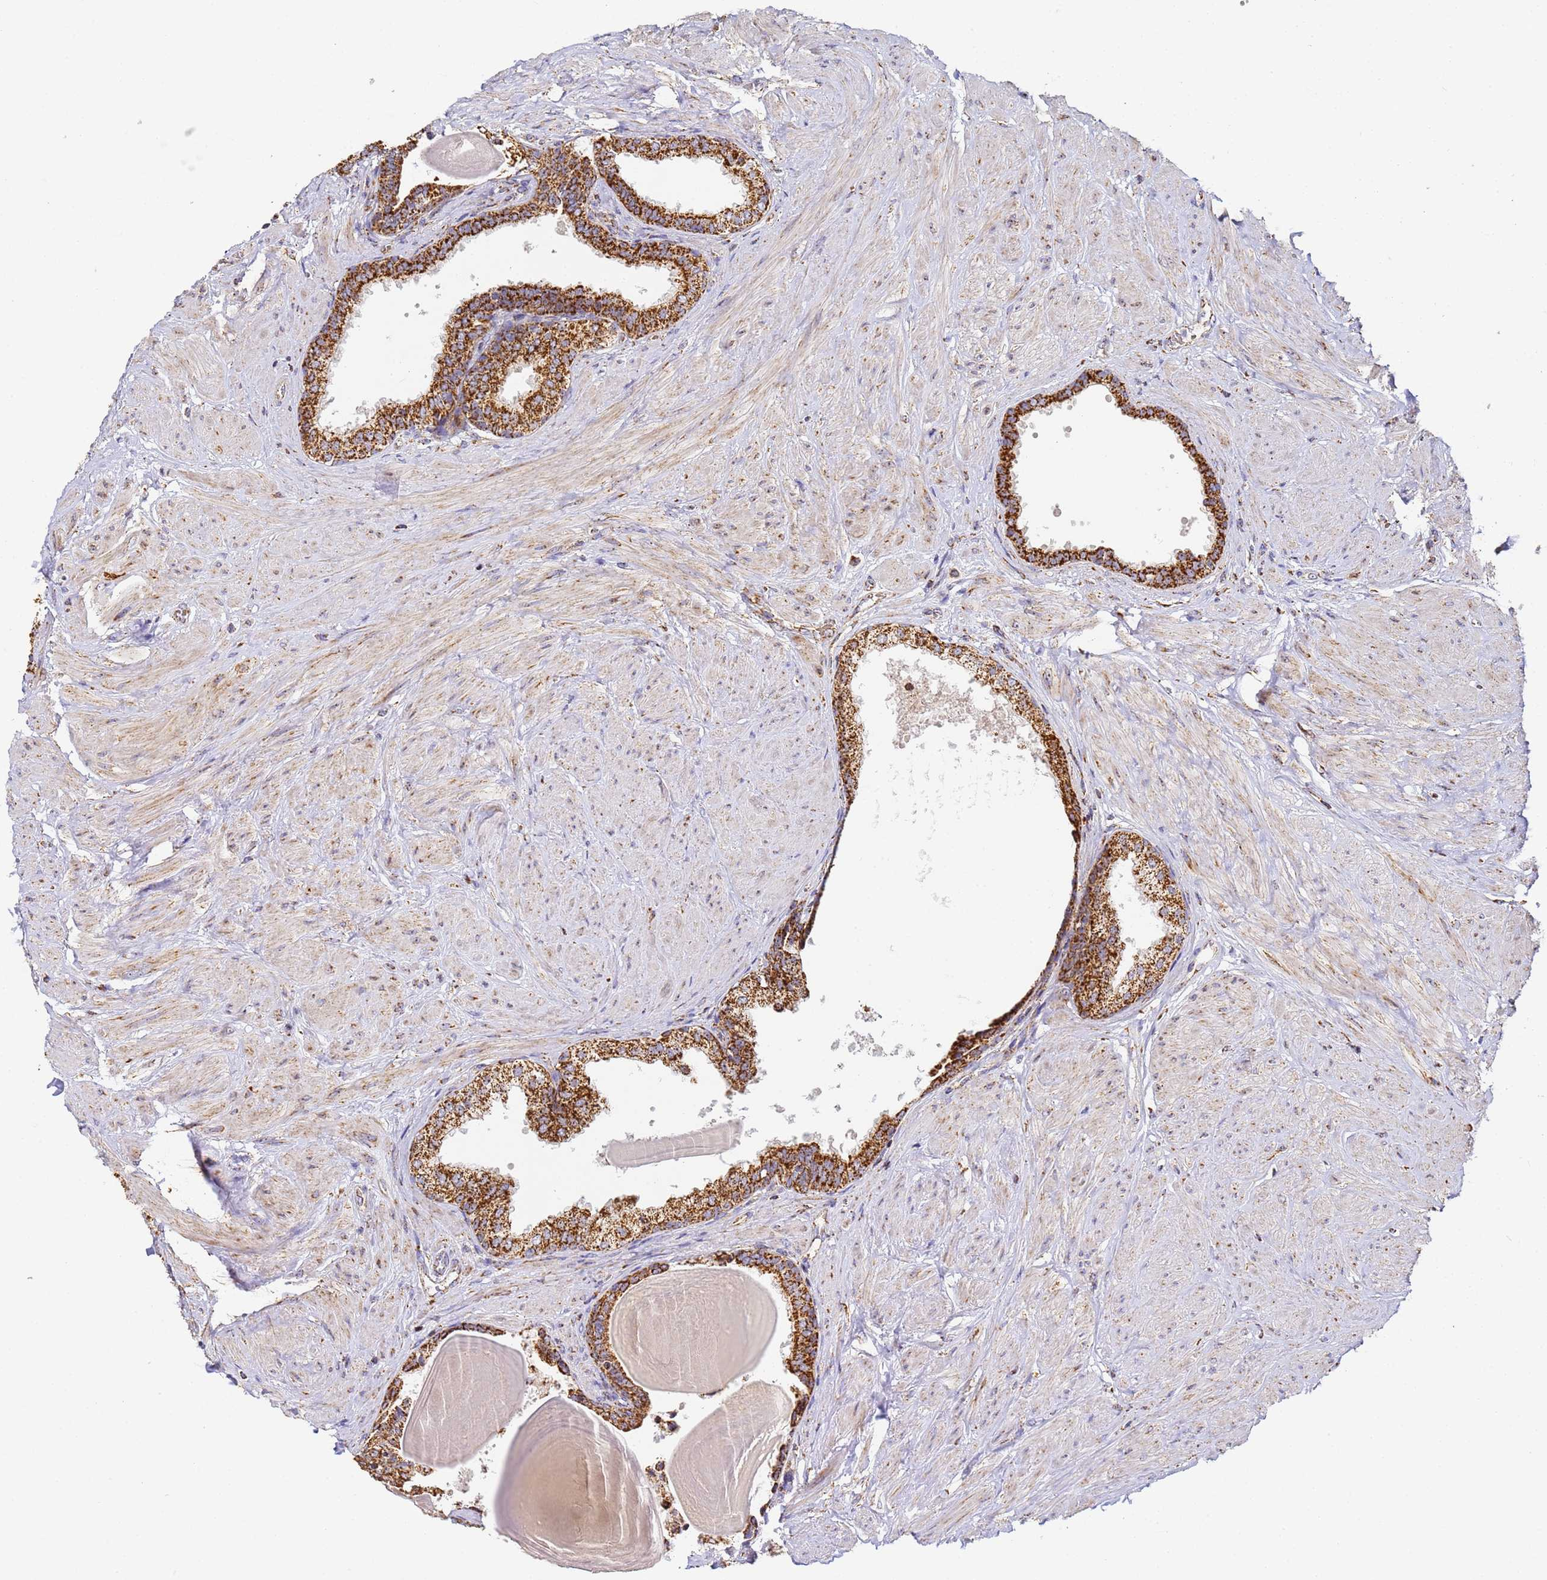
{"staining": {"intensity": "strong", "quantity": ">75%", "location": "cytoplasmic/membranous"}, "tissue": "prostate", "cell_type": "Glandular cells", "image_type": "normal", "snomed": [{"axis": "morphology", "description": "Normal tissue, NOS"}, {"axis": "topography", "description": "Prostate"}], "caption": "Prostate was stained to show a protein in brown. There is high levels of strong cytoplasmic/membranous positivity in approximately >75% of glandular cells.", "gene": "FRG2B", "patient": {"sex": "male", "age": 48}}